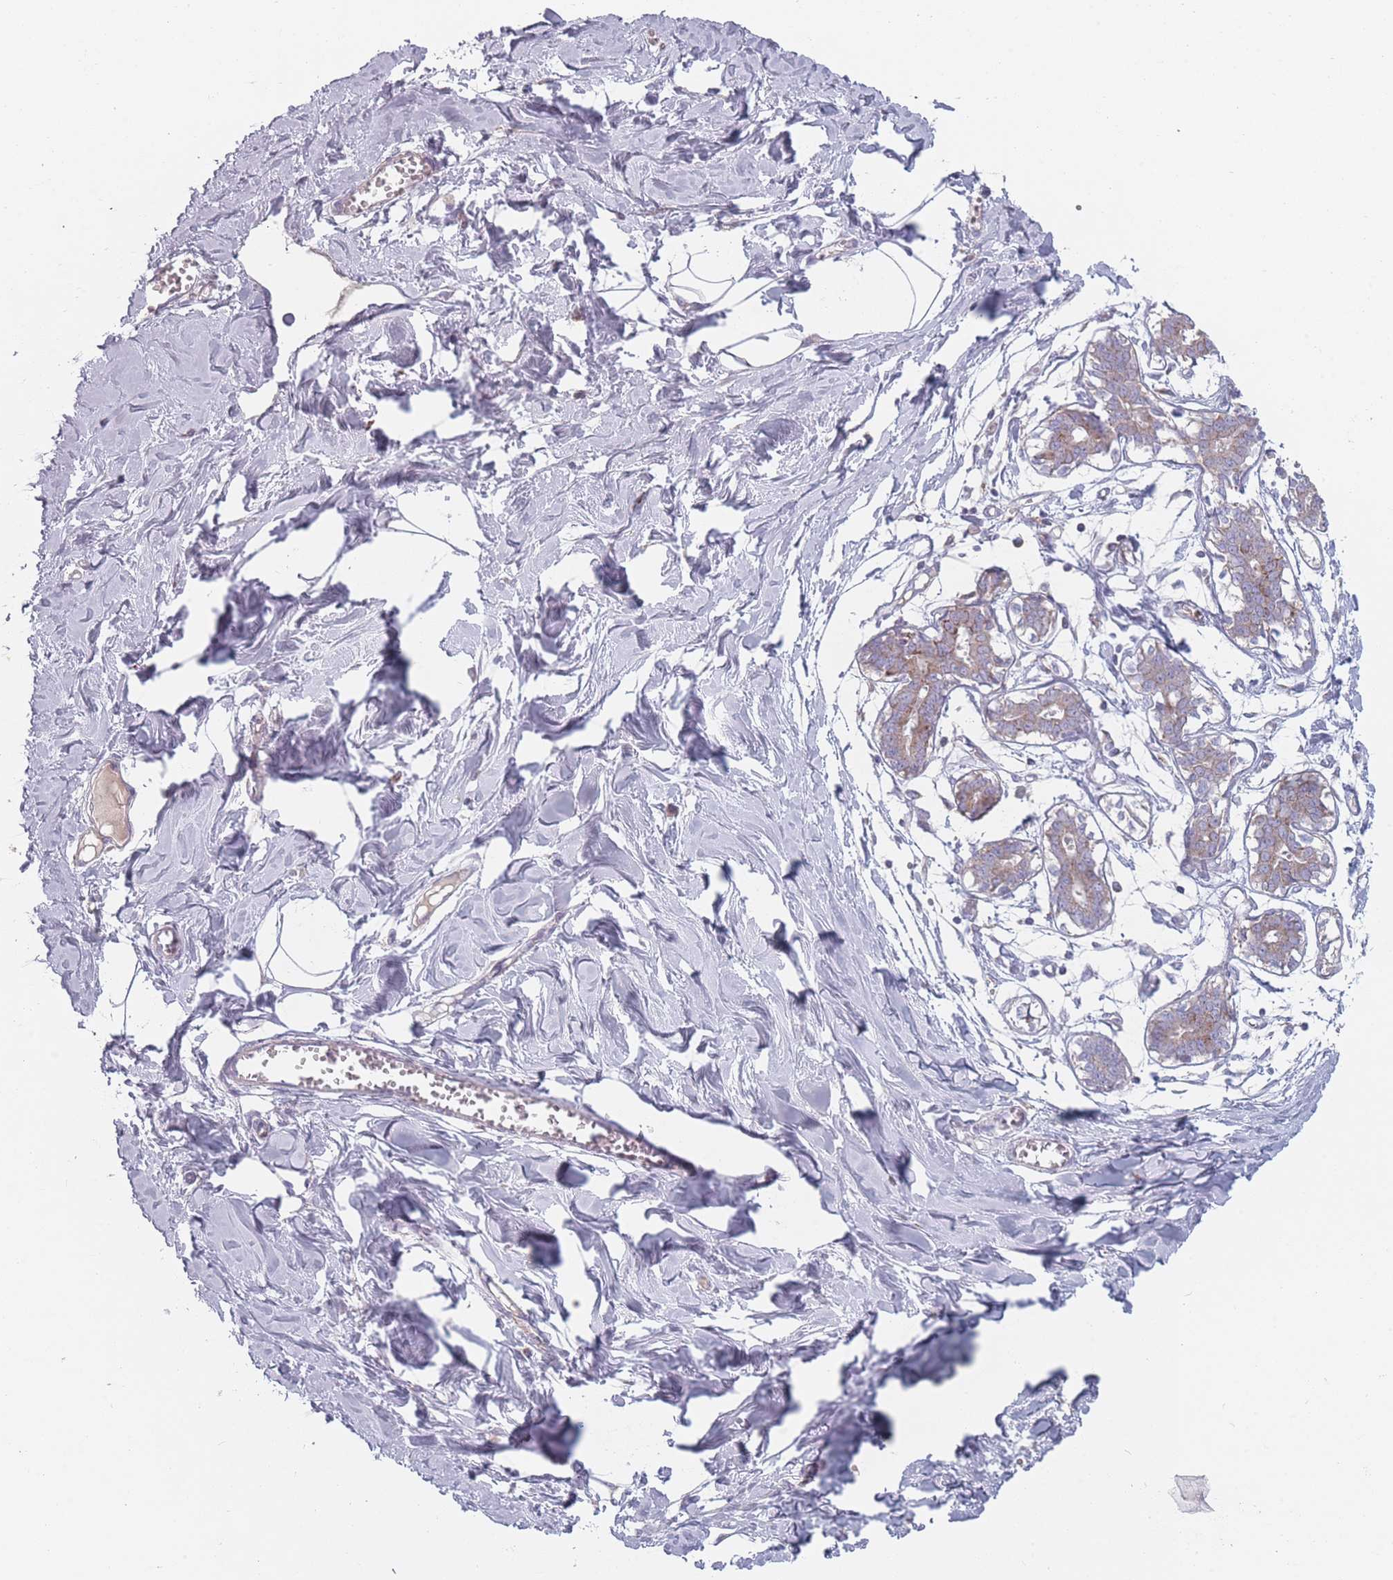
{"staining": {"intensity": "negative", "quantity": "none", "location": "none"}, "tissue": "breast", "cell_type": "Adipocytes", "image_type": "normal", "snomed": [{"axis": "morphology", "description": "Normal tissue, NOS"}, {"axis": "topography", "description": "Breast"}], "caption": "Human breast stained for a protein using immunohistochemistry shows no staining in adipocytes.", "gene": "PEX11B", "patient": {"sex": "female", "age": 27}}